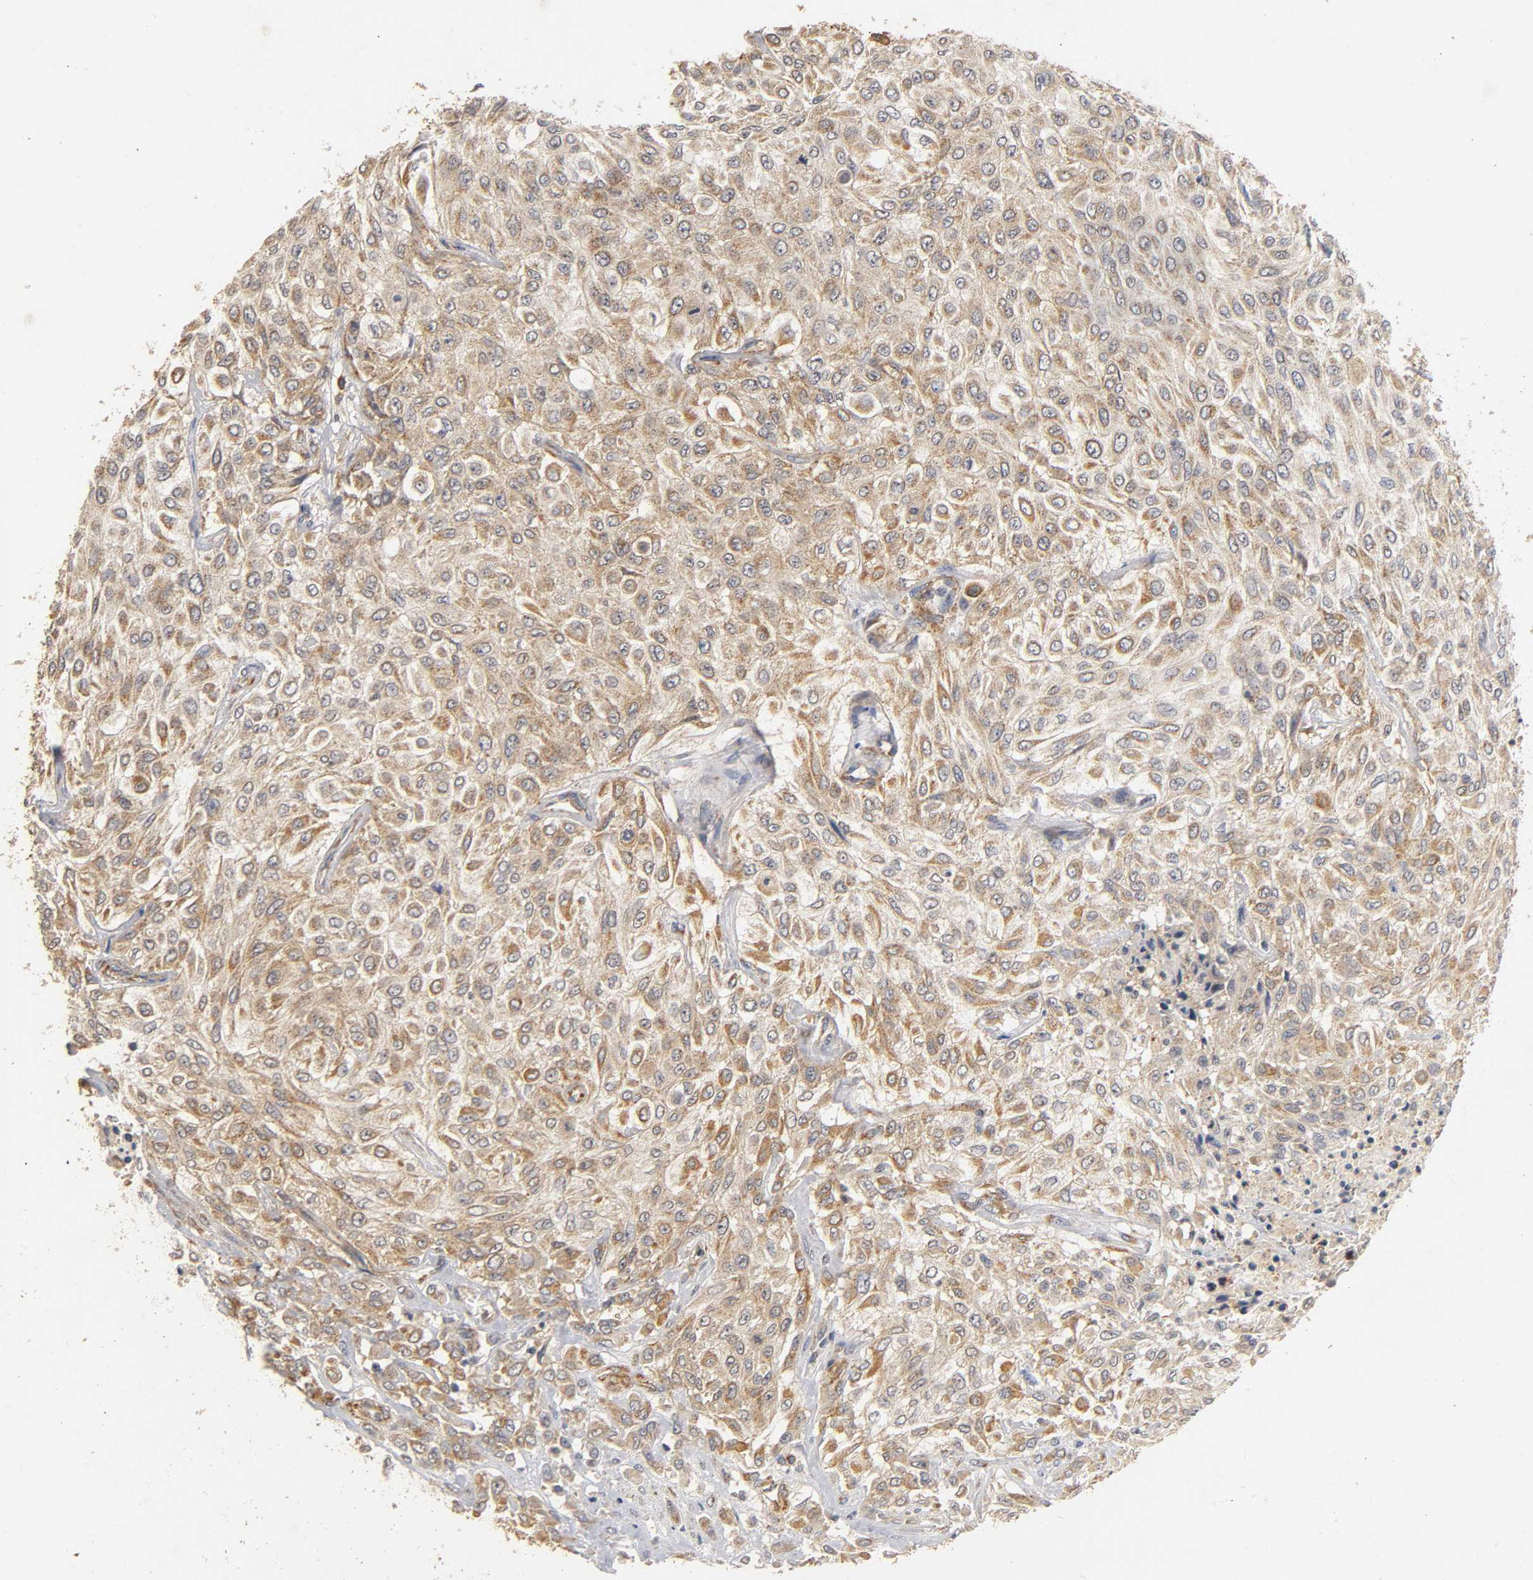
{"staining": {"intensity": "moderate", "quantity": ">75%", "location": "cytoplasmic/membranous"}, "tissue": "urothelial cancer", "cell_type": "Tumor cells", "image_type": "cancer", "snomed": [{"axis": "morphology", "description": "Urothelial carcinoma, High grade"}, {"axis": "topography", "description": "Urinary bladder"}], "caption": "Tumor cells demonstrate medium levels of moderate cytoplasmic/membranous staining in about >75% of cells in human urothelial cancer.", "gene": "SCAP", "patient": {"sex": "male", "age": 57}}